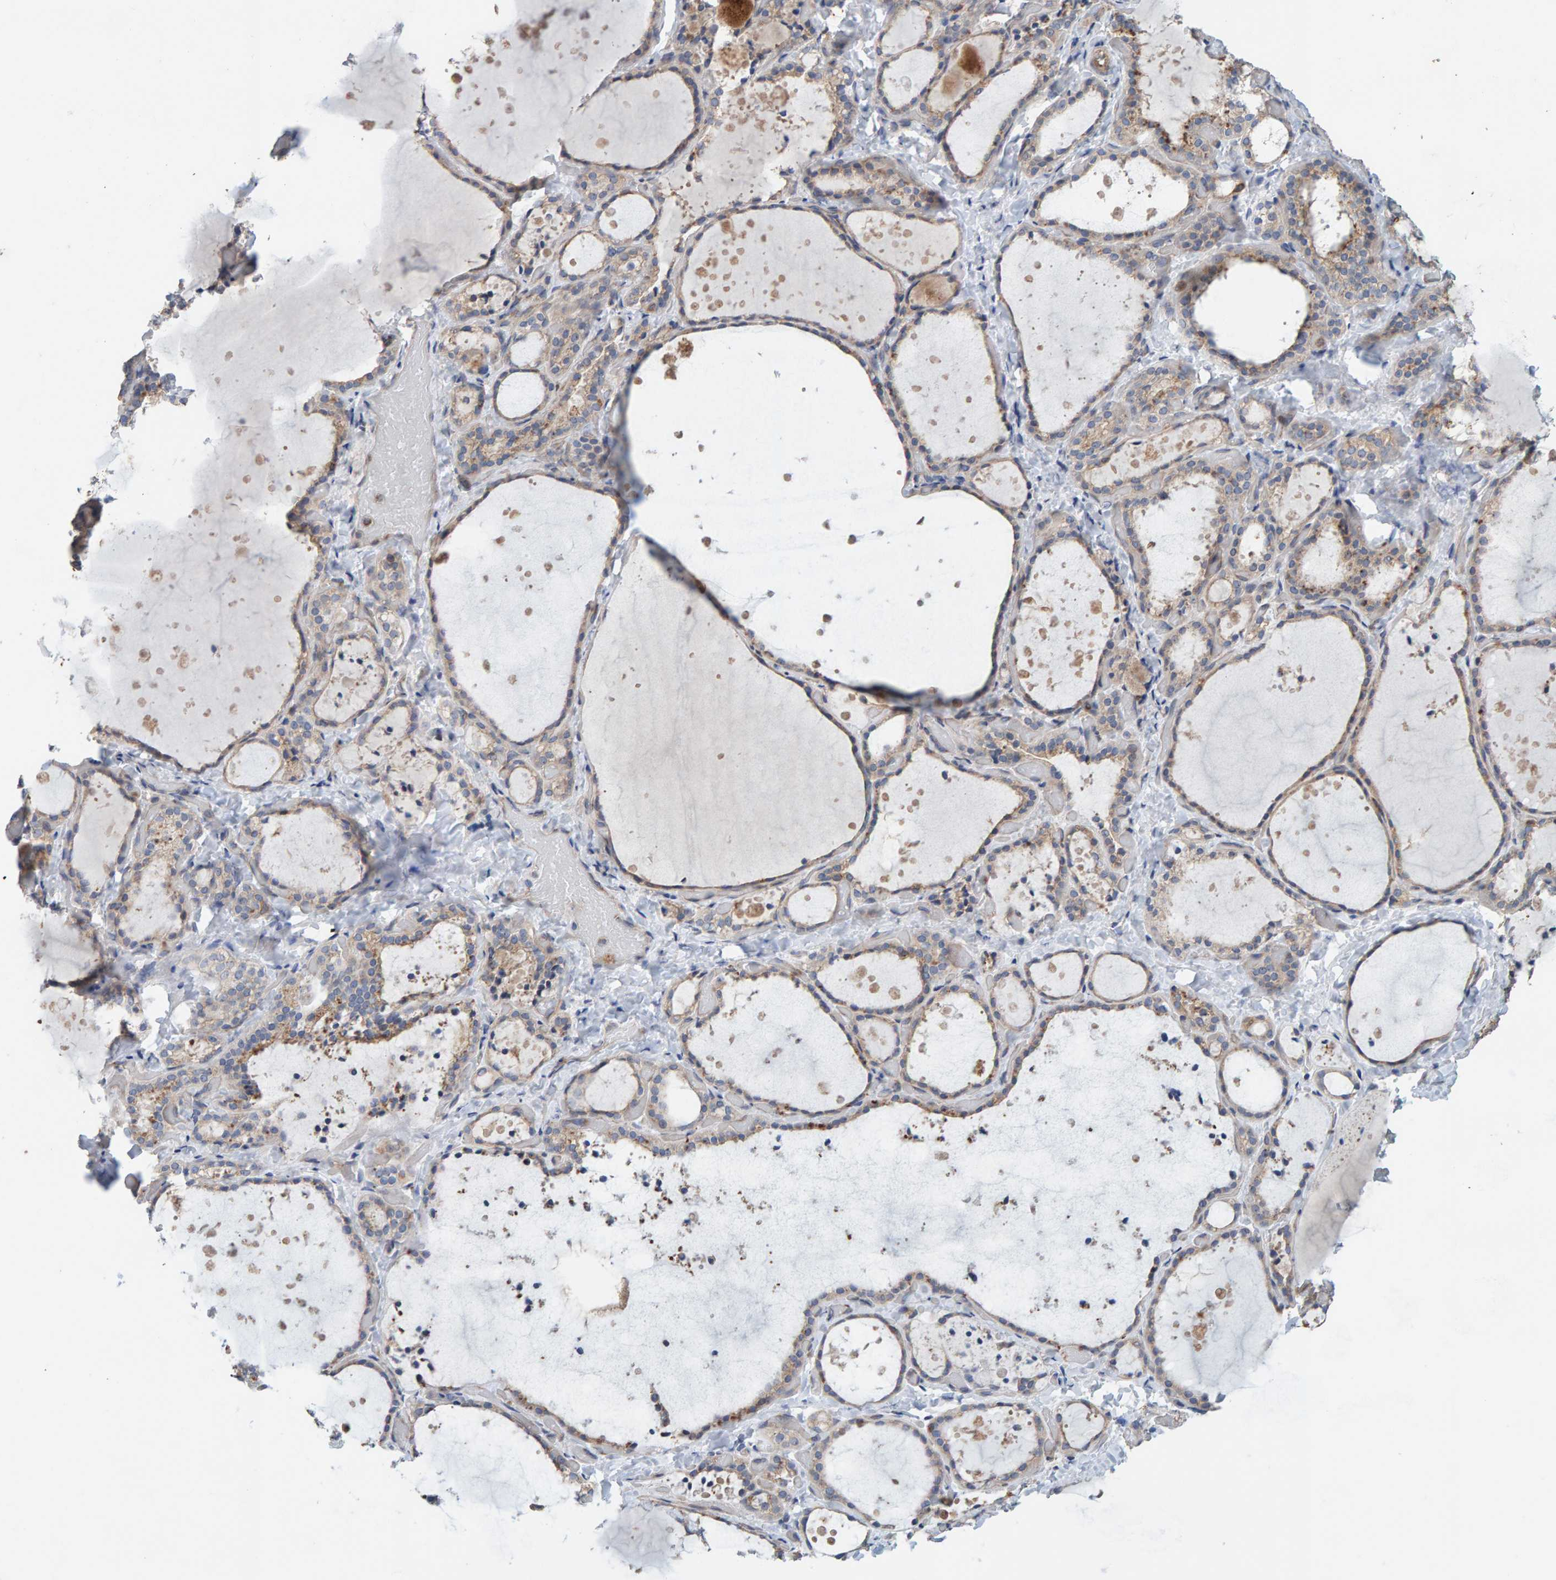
{"staining": {"intensity": "weak", "quantity": ">75%", "location": "cytoplasmic/membranous"}, "tissue": "thyroid gland", "cell_type": "Glandular cells", "image_type": "normal", "snomed": [{"axis": "morphology", "description": "Normal tissue, NOS"}, {"axis": "topography", "description": "Thyroid gland"}], "caption": "High-power microscopy captured an immunohistochemistry (IHC) histopathology image of unremarkable thyroid gland, revealing weak cytoplasmic/membranous staining in approximately >75% of glandular cells. (DAB = brown stain, brightfield microscopy at high magnification).", "gene": "CCM2", "patient": {"sex": "female", "age": 44}}